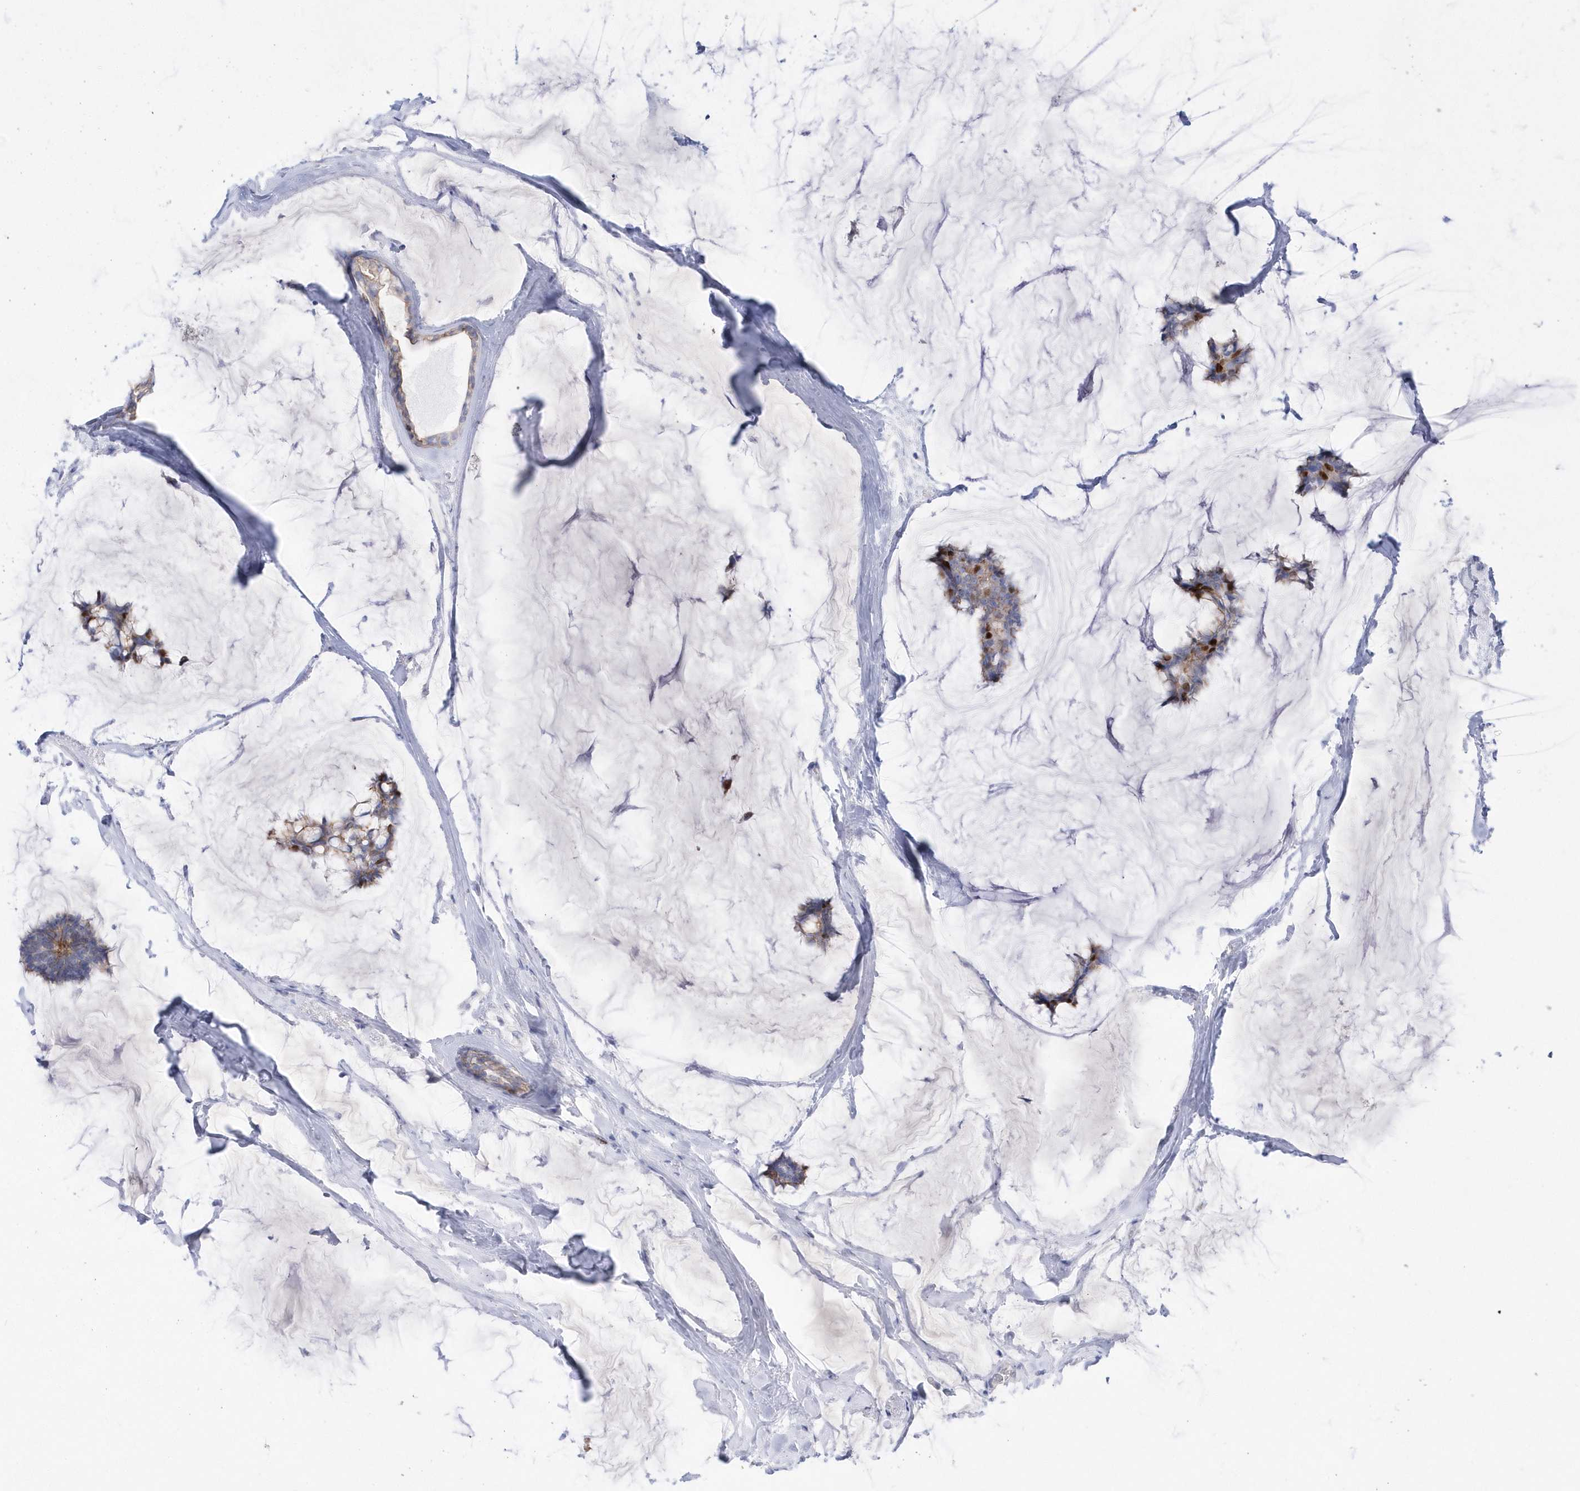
{"staining": {"intensity": "moderate", "quantity": "25%-75%", "location": "cytoplasmic/membranous,nuclear"}, "tissue": "breast cancer", "cell_type": "Tumor cells", "image_type": "cancer", "snomed": [{"axis": "morphology", "description": "Duct carcinoma"}, {"axis": "topography", "description": "Breast"}], "caption": "Approximately 25%-75% of tumor cells in breast cancer show moderate cytoplasmic/membranous and nuclear protein expression as visualized by brown immunohistochemical staining.", "gene": "TMCO6", "patient": {"sex": "female", "age": 93}}